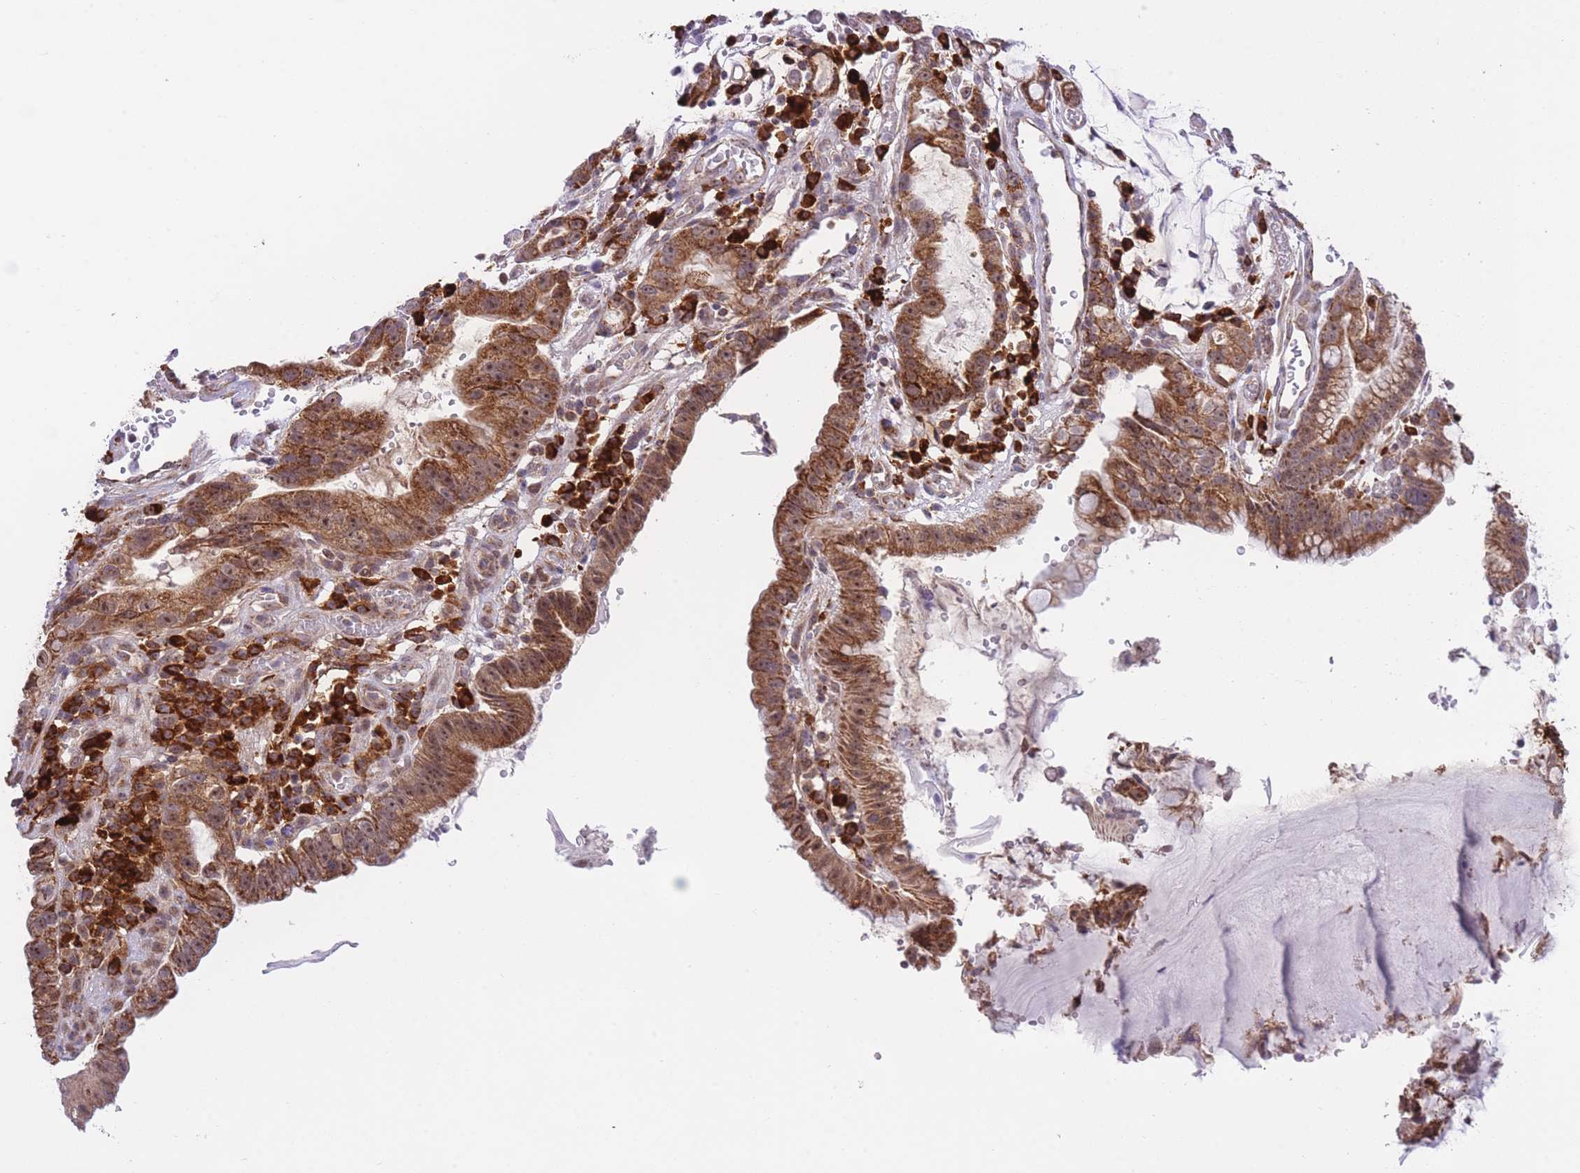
{"staining": {"intensity": "strong", "quantity": ">75%", "location": "cytoplasmic/membranous"}, "tissue": "stomach cancer", "cell_type": "Tumor cells", "image_type": "cancer", "snomed": [{"axis": "morphology", "description": "Adenocarcinoma, NOS"}, {"axis": "topography", "description": "Stomach"}], "caption": "Brown immunohistochemical staining in adenocarcinoma (stomach) demonstrates strong cytoplasmic/membranous staining in approximately >75% of tumor cells.", "gene": "EXOSC8", "patient": {"sex": "male", "age": 55}}